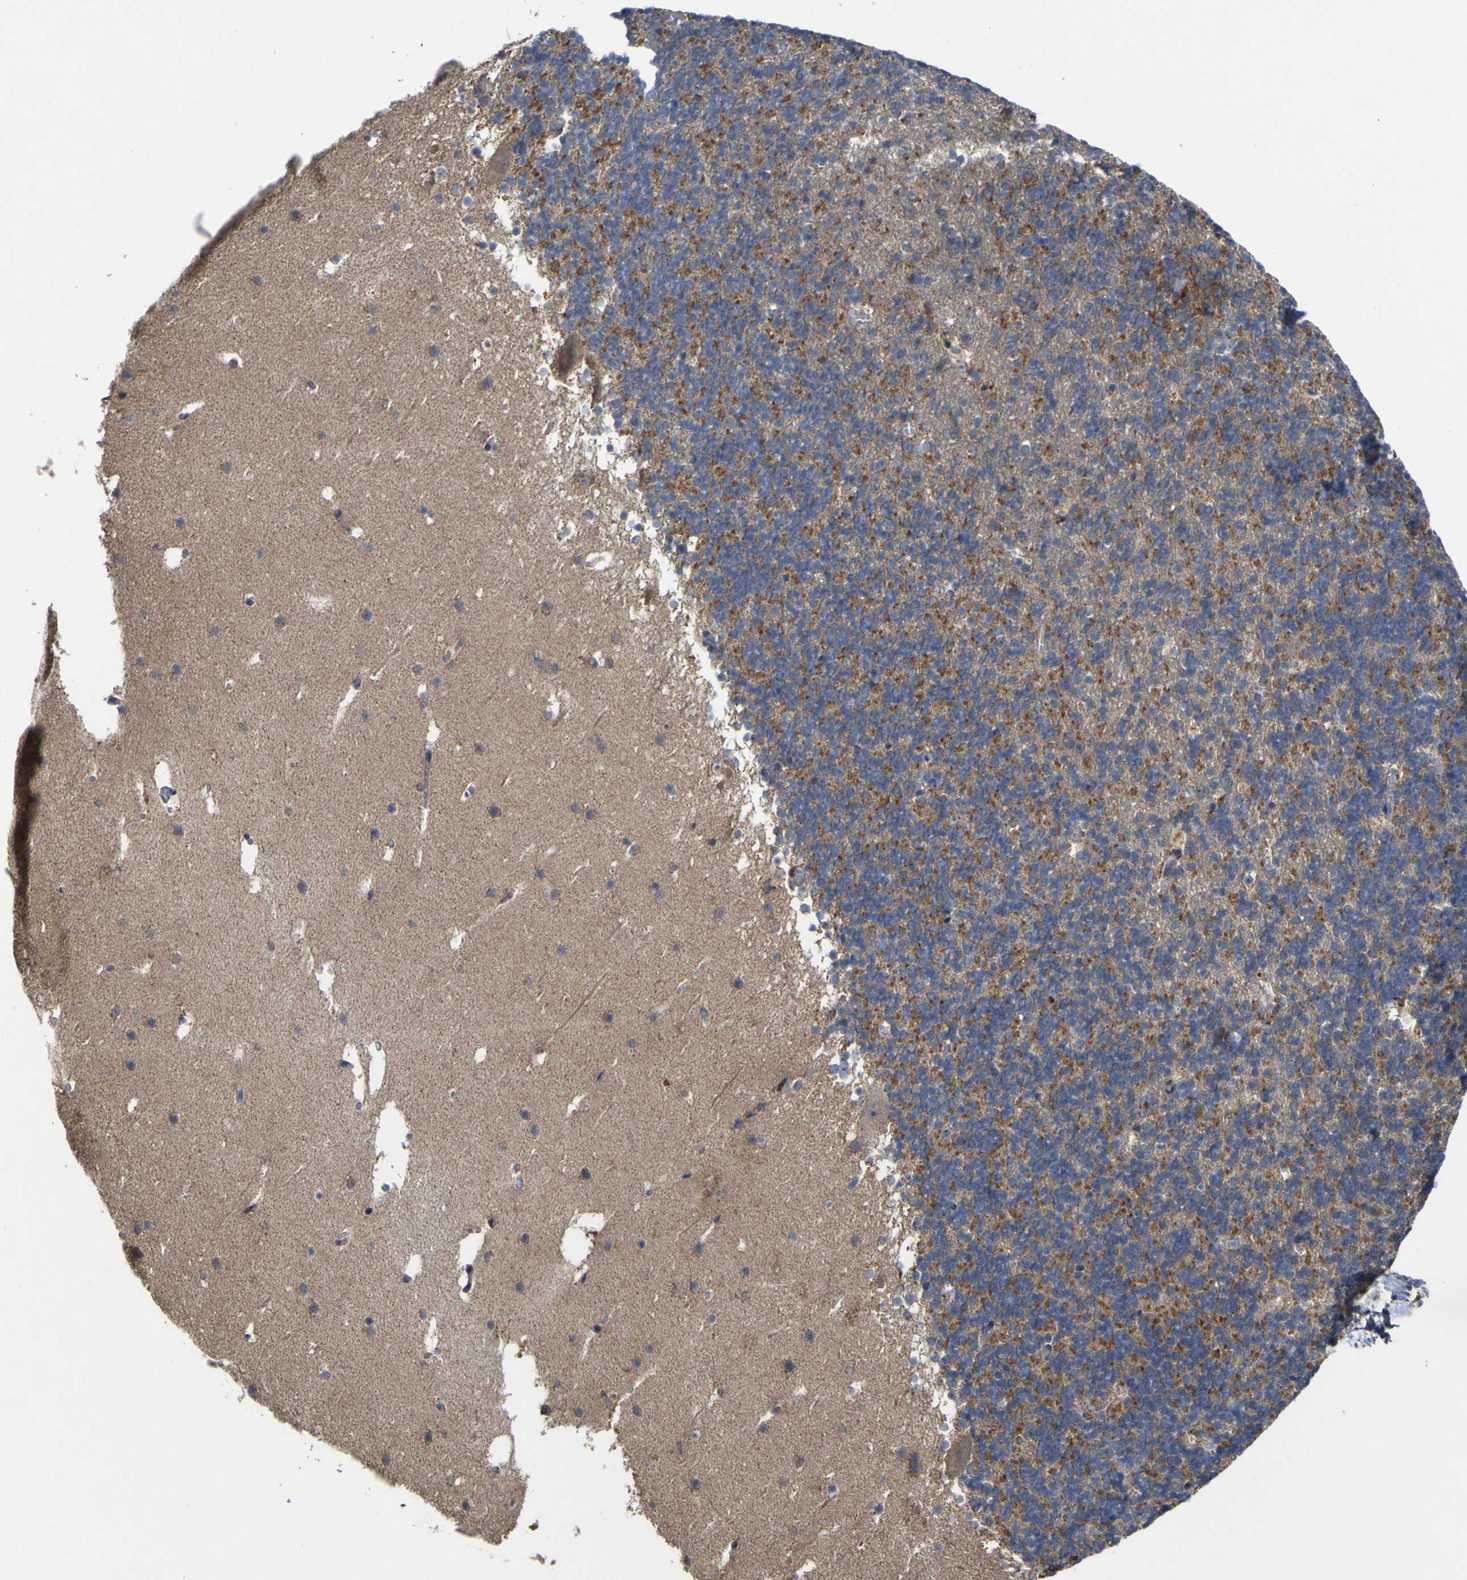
{"staining": {"intensity": "moderate", "quantity": ">75%", "location": "cytoplasmic/membranous"}, "tissue": "cerebellum", "cell_type": "Cells in granular layer", "image_type": "normal", "snomed": [{"axis": "morphology", "description": "Normal tissue, NOS"}, {"axis": "topography", "description": "Cerebellum"}], "caption": "Immunohistochemistry (IHC) histopathology image of normal cerebellum: human cerebellum stained using immunohistochemistry reveals medium levels of moderate protein expression localized specifically in the cytoplasmic/membranous of cells in granular layer, appearing as a cytoplasmic/membranous brown color.", "gene": "IRAK2", "patient": {"sex": "male", "age": 45}}